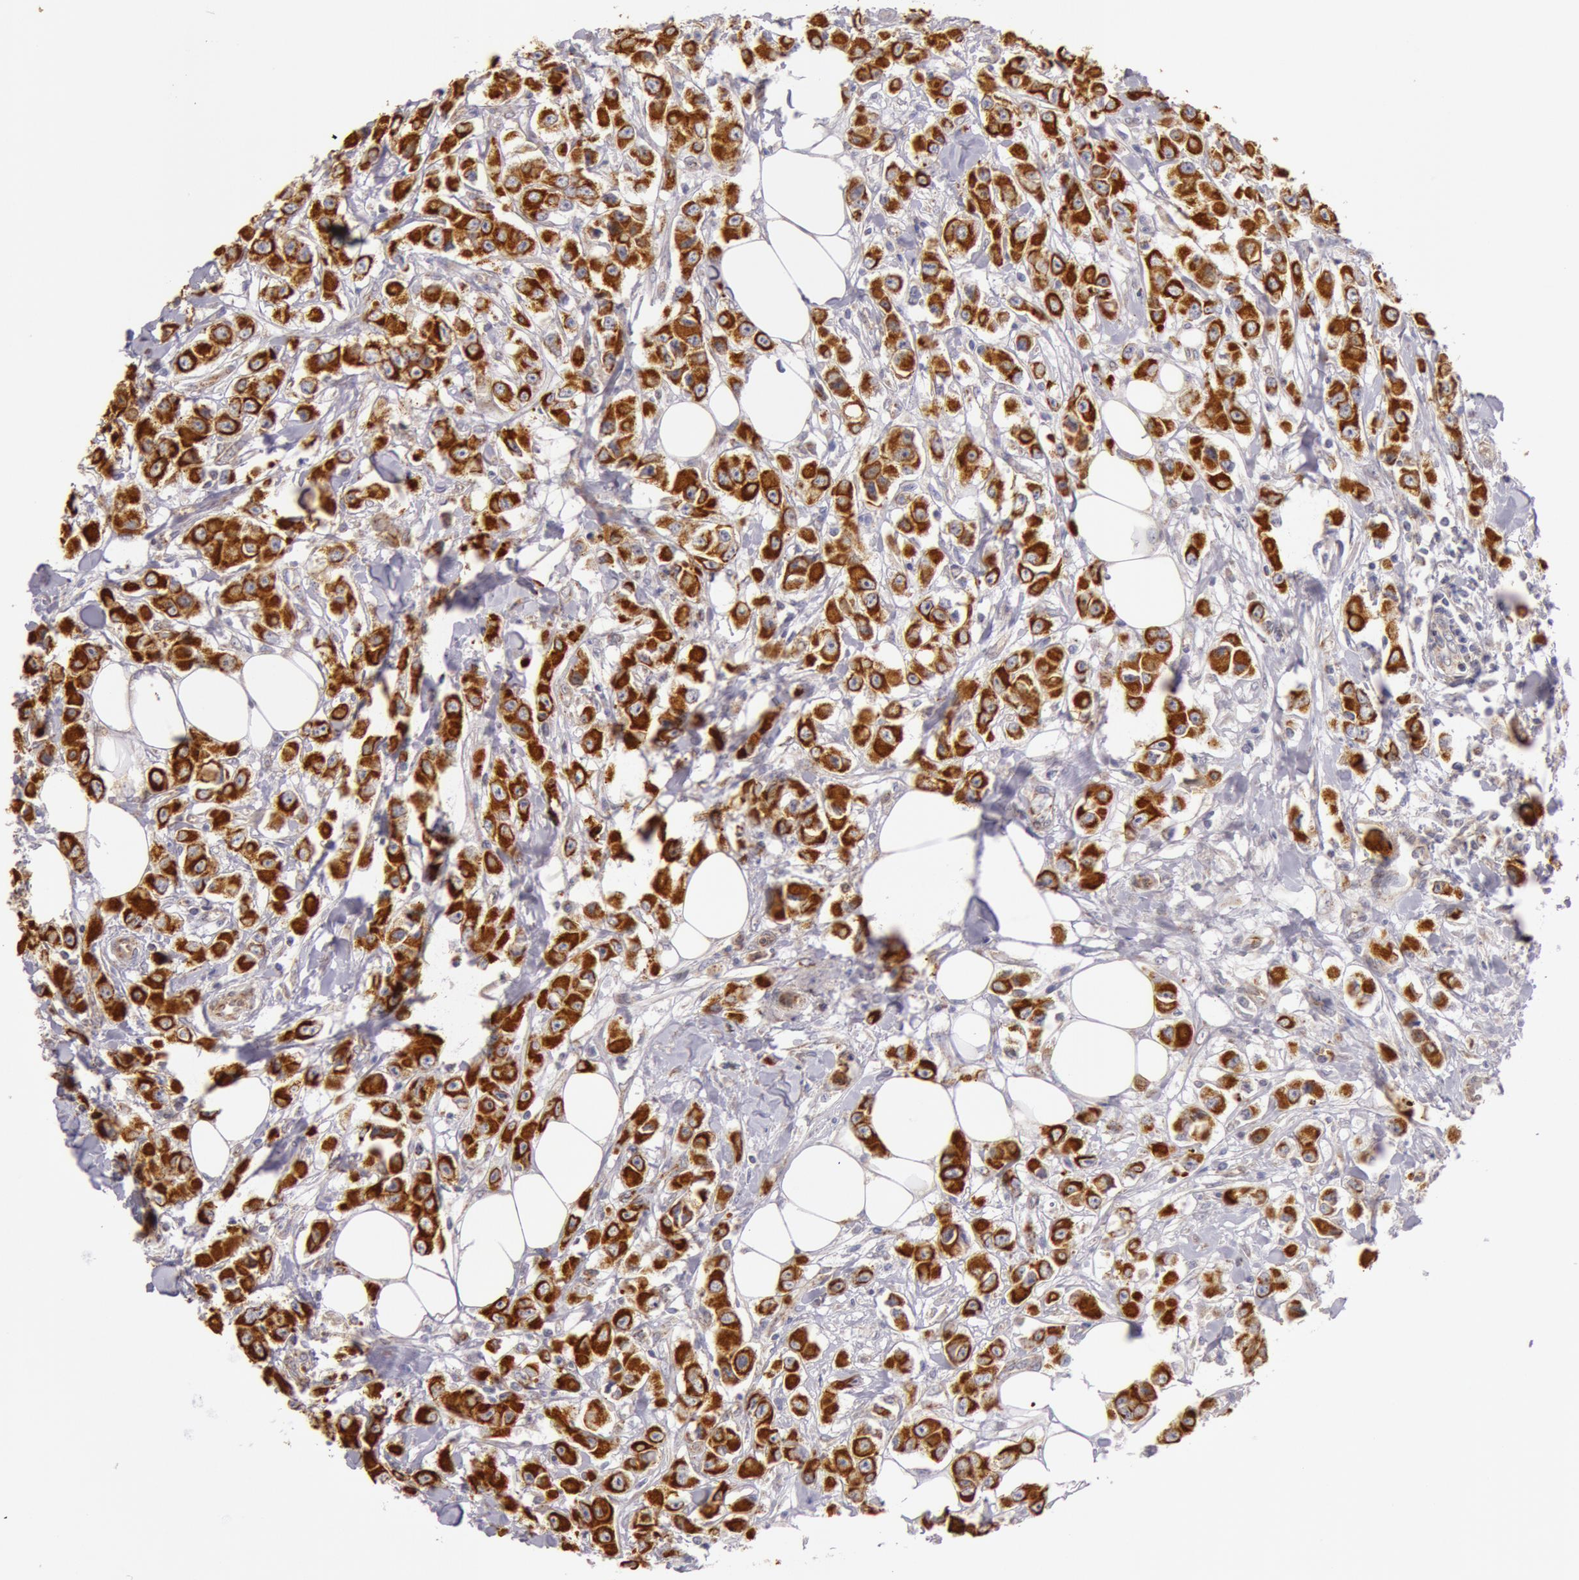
{"staining": {"intensity": "strong", "quantity": ">75%", "location": "cytoplasmic/membranous"}, "tissue": "breast cancer", "cell_type": "Tumor cells", "image_type": "cancer", "snomed": [{"axis": "morphology", "description": "Duct carcinoma"}, {"axis": "topography", "description": "Breast"}], "caption": "Immunohistochemistry micrograph of neoplastic tissue: breast invasive ductal carcinoma stained using immunohistochemistry (IHC) shows high levels of strong protein expression localized specifically in the cytoplasmic/membranous of tumor cells, appearing as a cytoplasmic/membranous brown color.", "gene": "KRT18", "patient": {"sex": "female", "age": 58}}